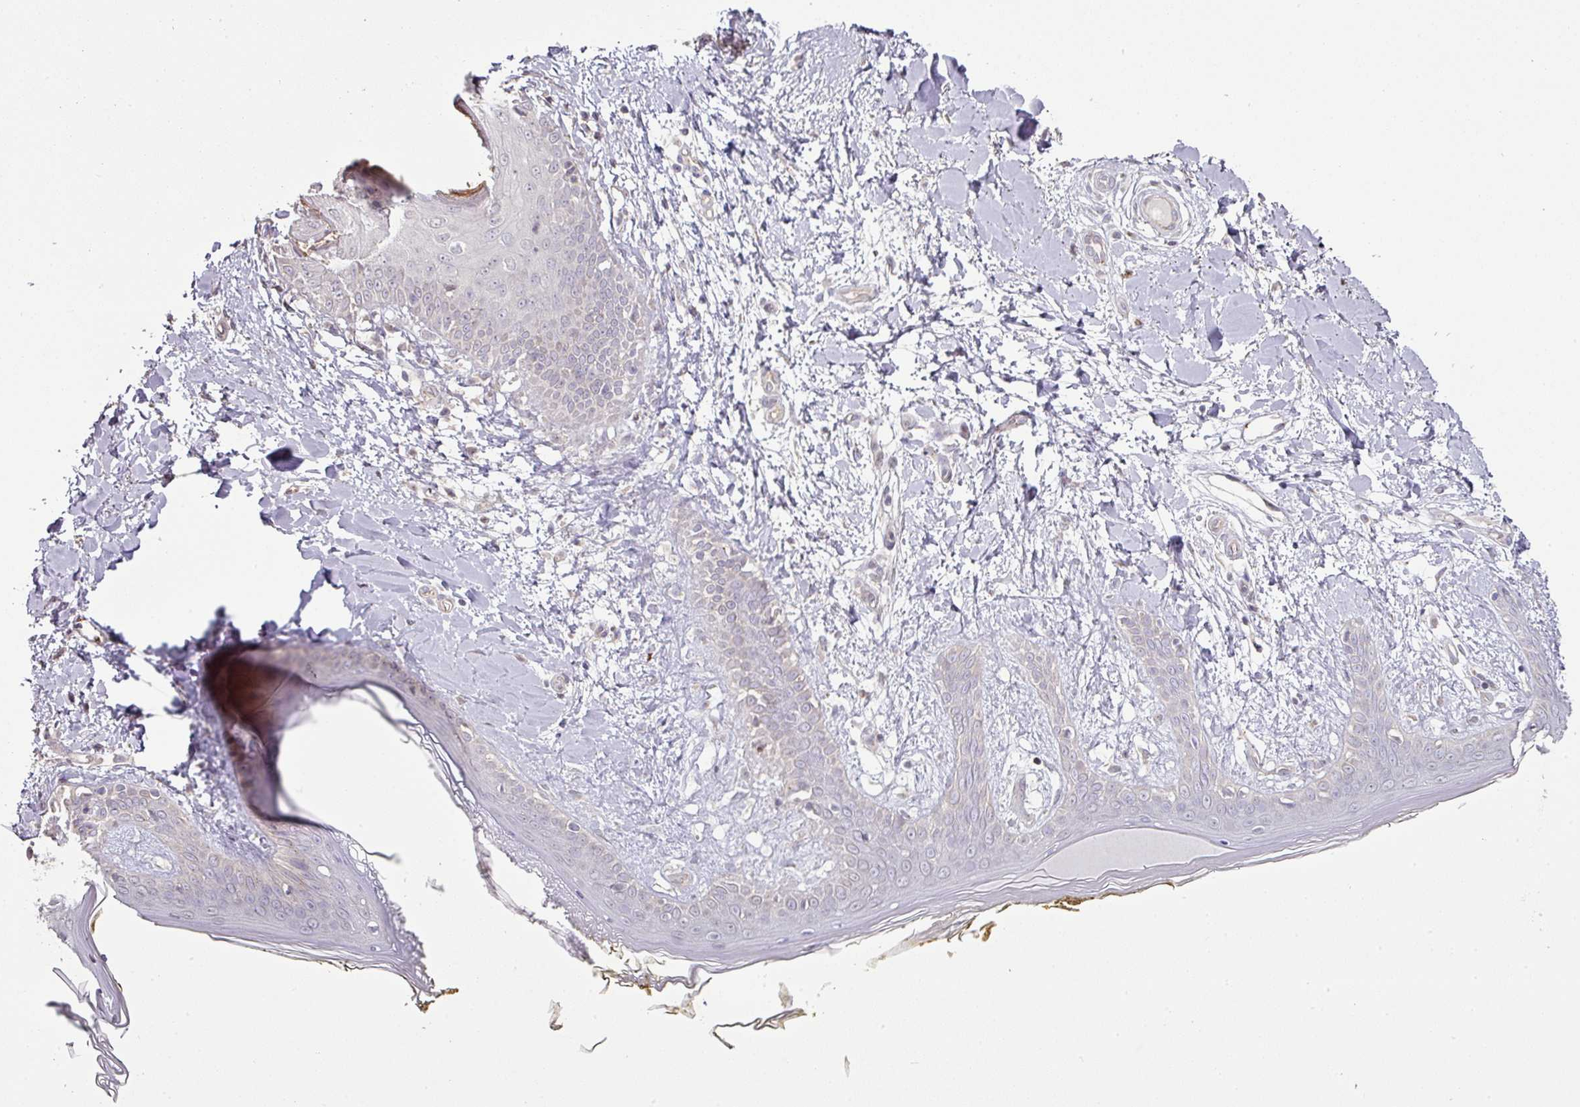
{"staining": {"intensity": "moderate", "quantity": "25%-75%", "location": "cytoplasmic/membranous"}, "tissue": "skin", "cell_type": "Fibroblasts", "image_type": "normal", "snomed": [{"axis": "morphology", "description": "Normal tissue, NOS"}, {"axis": "topography", "description": "Skin"}], "caption": "DAB (3,3'-diaminobenzidine) immunohistochemical staining of unremarkable human skin displays moderate cytoplasmic/membranous protein staining in approximately 25%-75% of fibroblasts. Using DAB (3,3'-diaminobenzidine) (brown) and hematoxylin (blue) stains, captured at high magnification using brightfield microscopy.", "gene": "CXCR5", "patient": {"sex": "female", "age": 34}}